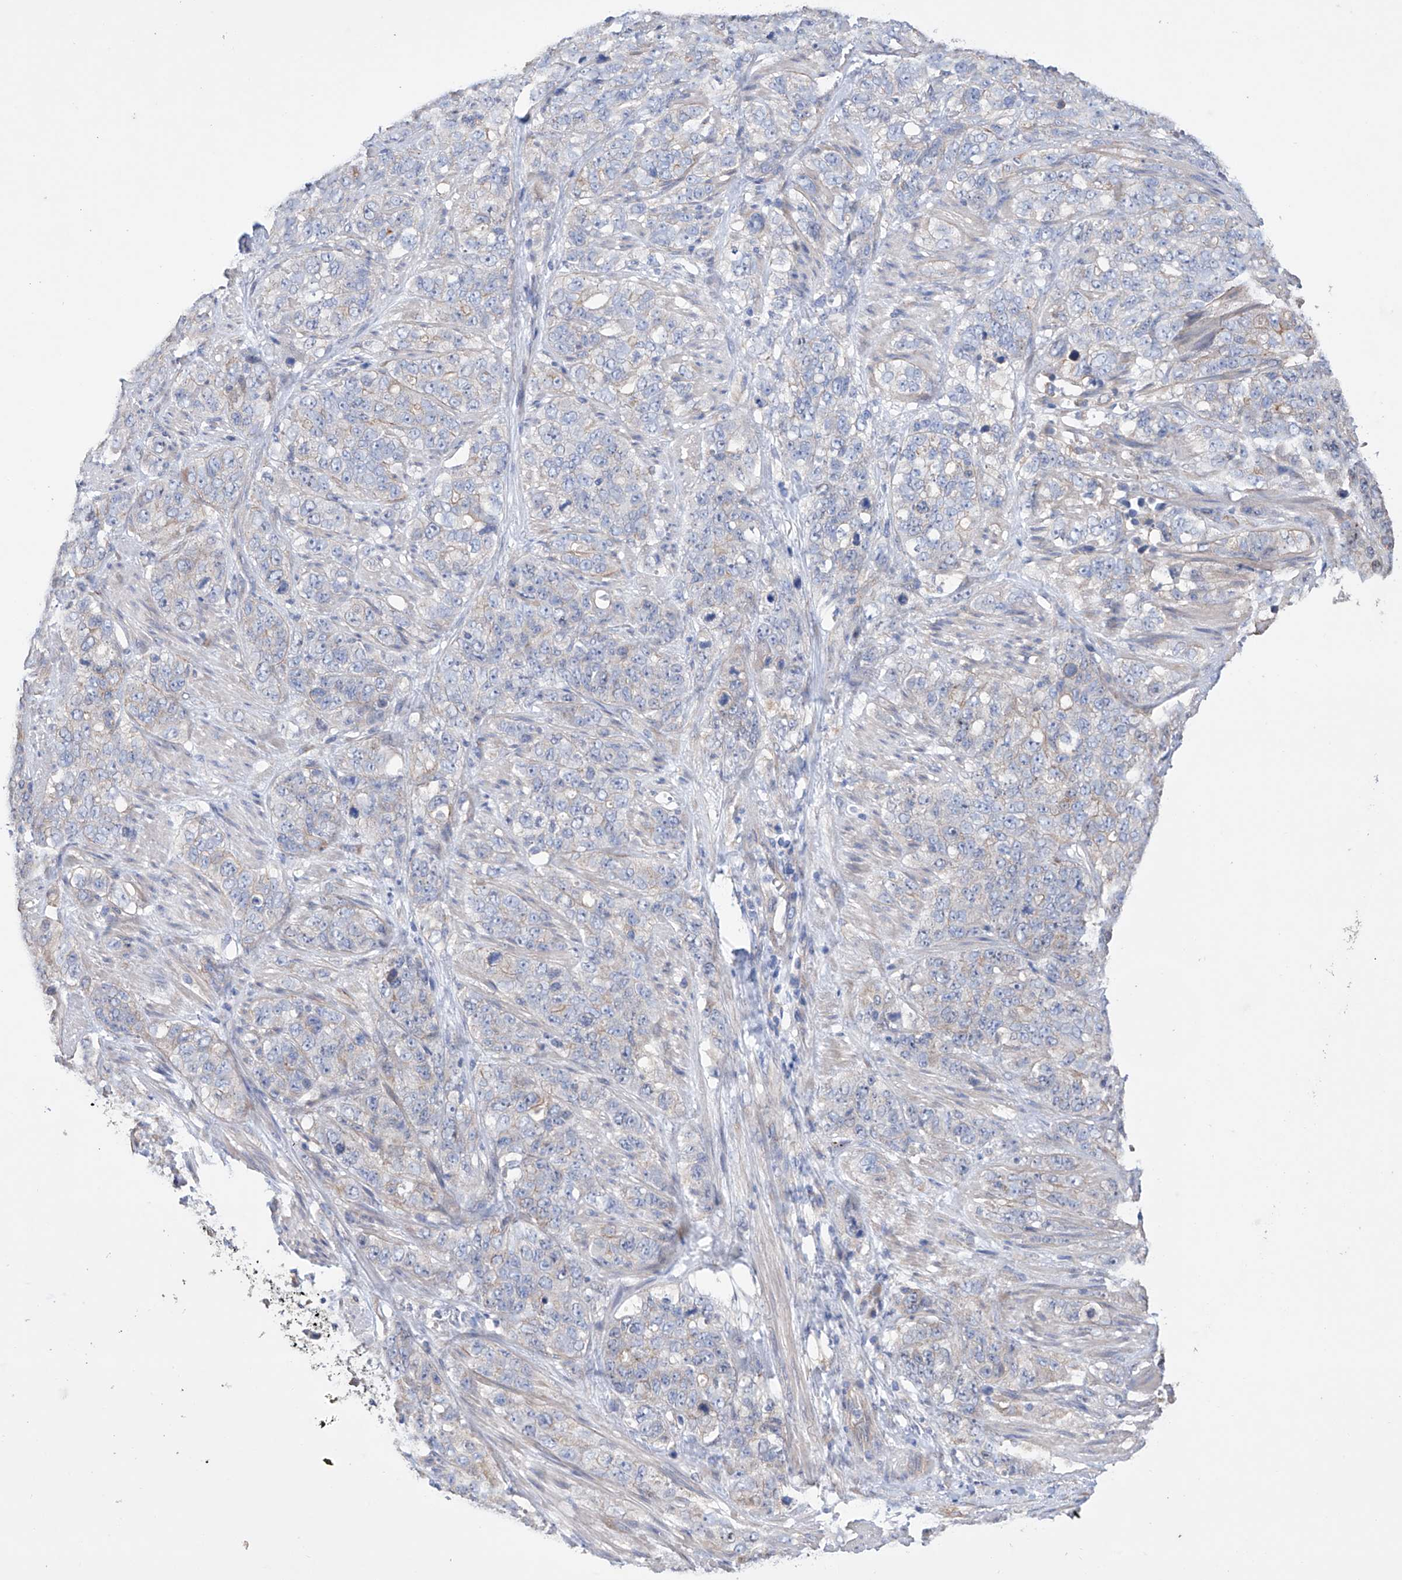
{"staining": {"intensity": "negative", "quantity": "none", "location": "none"}, "tissue": "stomach cancer", "cell_type": "Tumor cells", "image_type": "cancer", "snomed": [{"axis": "morphology", "description": "Adenocarcinoma, NOS"}, {"axis": "topography", "description": "Stomach"}], "caption": "Stomach cancer was stained to show a protein in brown. There is no significant expression in tumor cells. The staining is performed using DAB brown chromogen with nuclei counter-stained in using hematoxylin.", "gene": "AFG1L", "patient": {"sex": "male", "age": 48}}